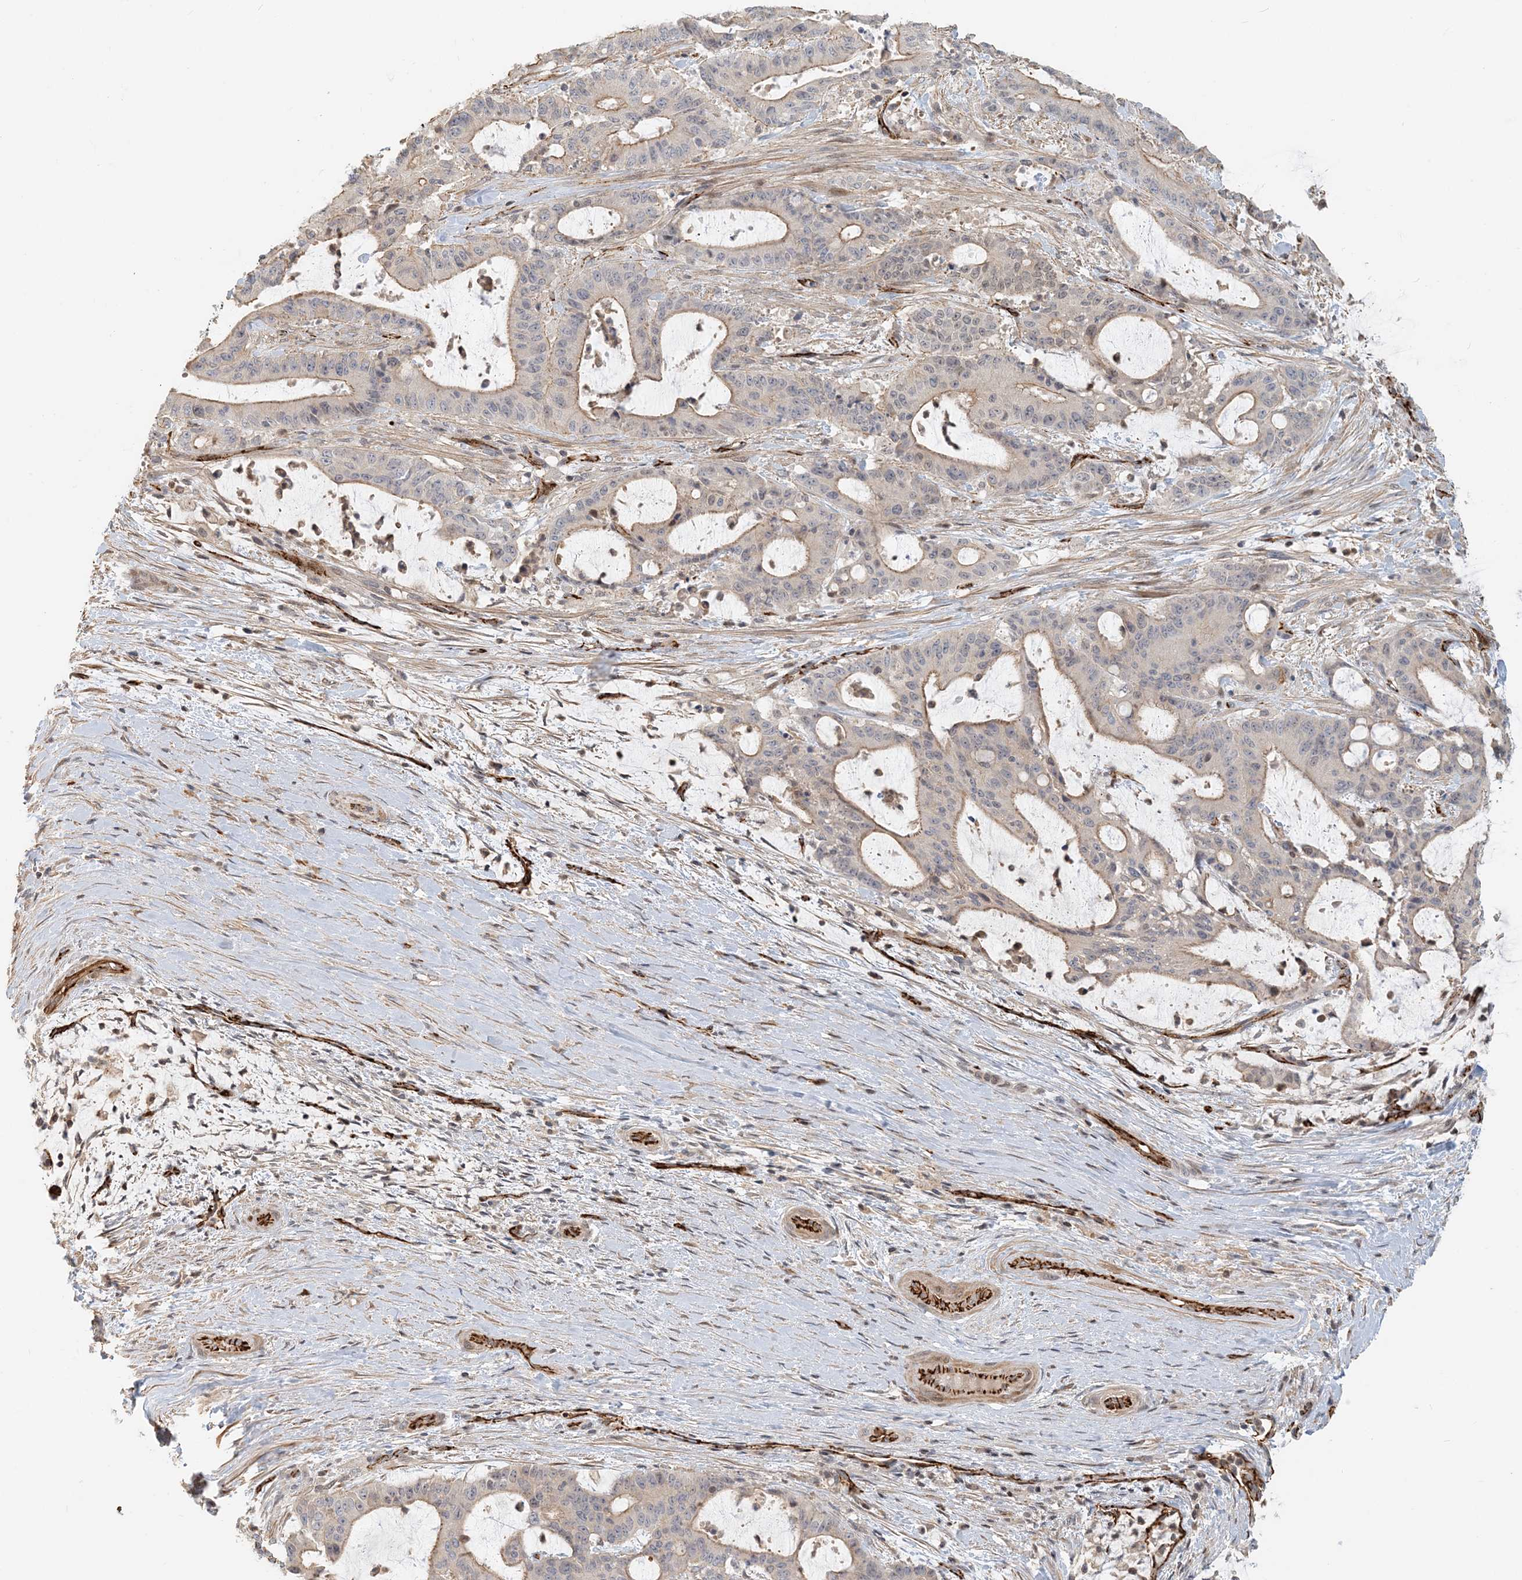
{"staining": {"intensity": "weak", "quantity": "<25%", "location": "cytoplasmic/membranous,nuclear"}, "tissue": "liver cancer", "cell_type": "Tumor cells", "image_type": "cancer", "snomed": [{"axis": "morphology", "description": "Normal tissue, NOS"}, {"axis": "morphology", "description": "Cholangiocarcinoma"}, {"axis": "topography", "description": "Liver"}, {"axis": "topography", "description": "Peripheral nerve tissue"}], "caption": "The immunohistochemistry (IHC) photomicrograph has no significant staining in tumor cells of liver cancer (cholangiocarcinoma) tissue. (Stains: DAB (3,3'-diaminobenzidine) immunohistochemistry with hematoxylin counter stain, Microscopy: brightfield microscopy at high magnification).", "gene": "MAPKBP1", "patient": {"sex": "female", "age": 73}}